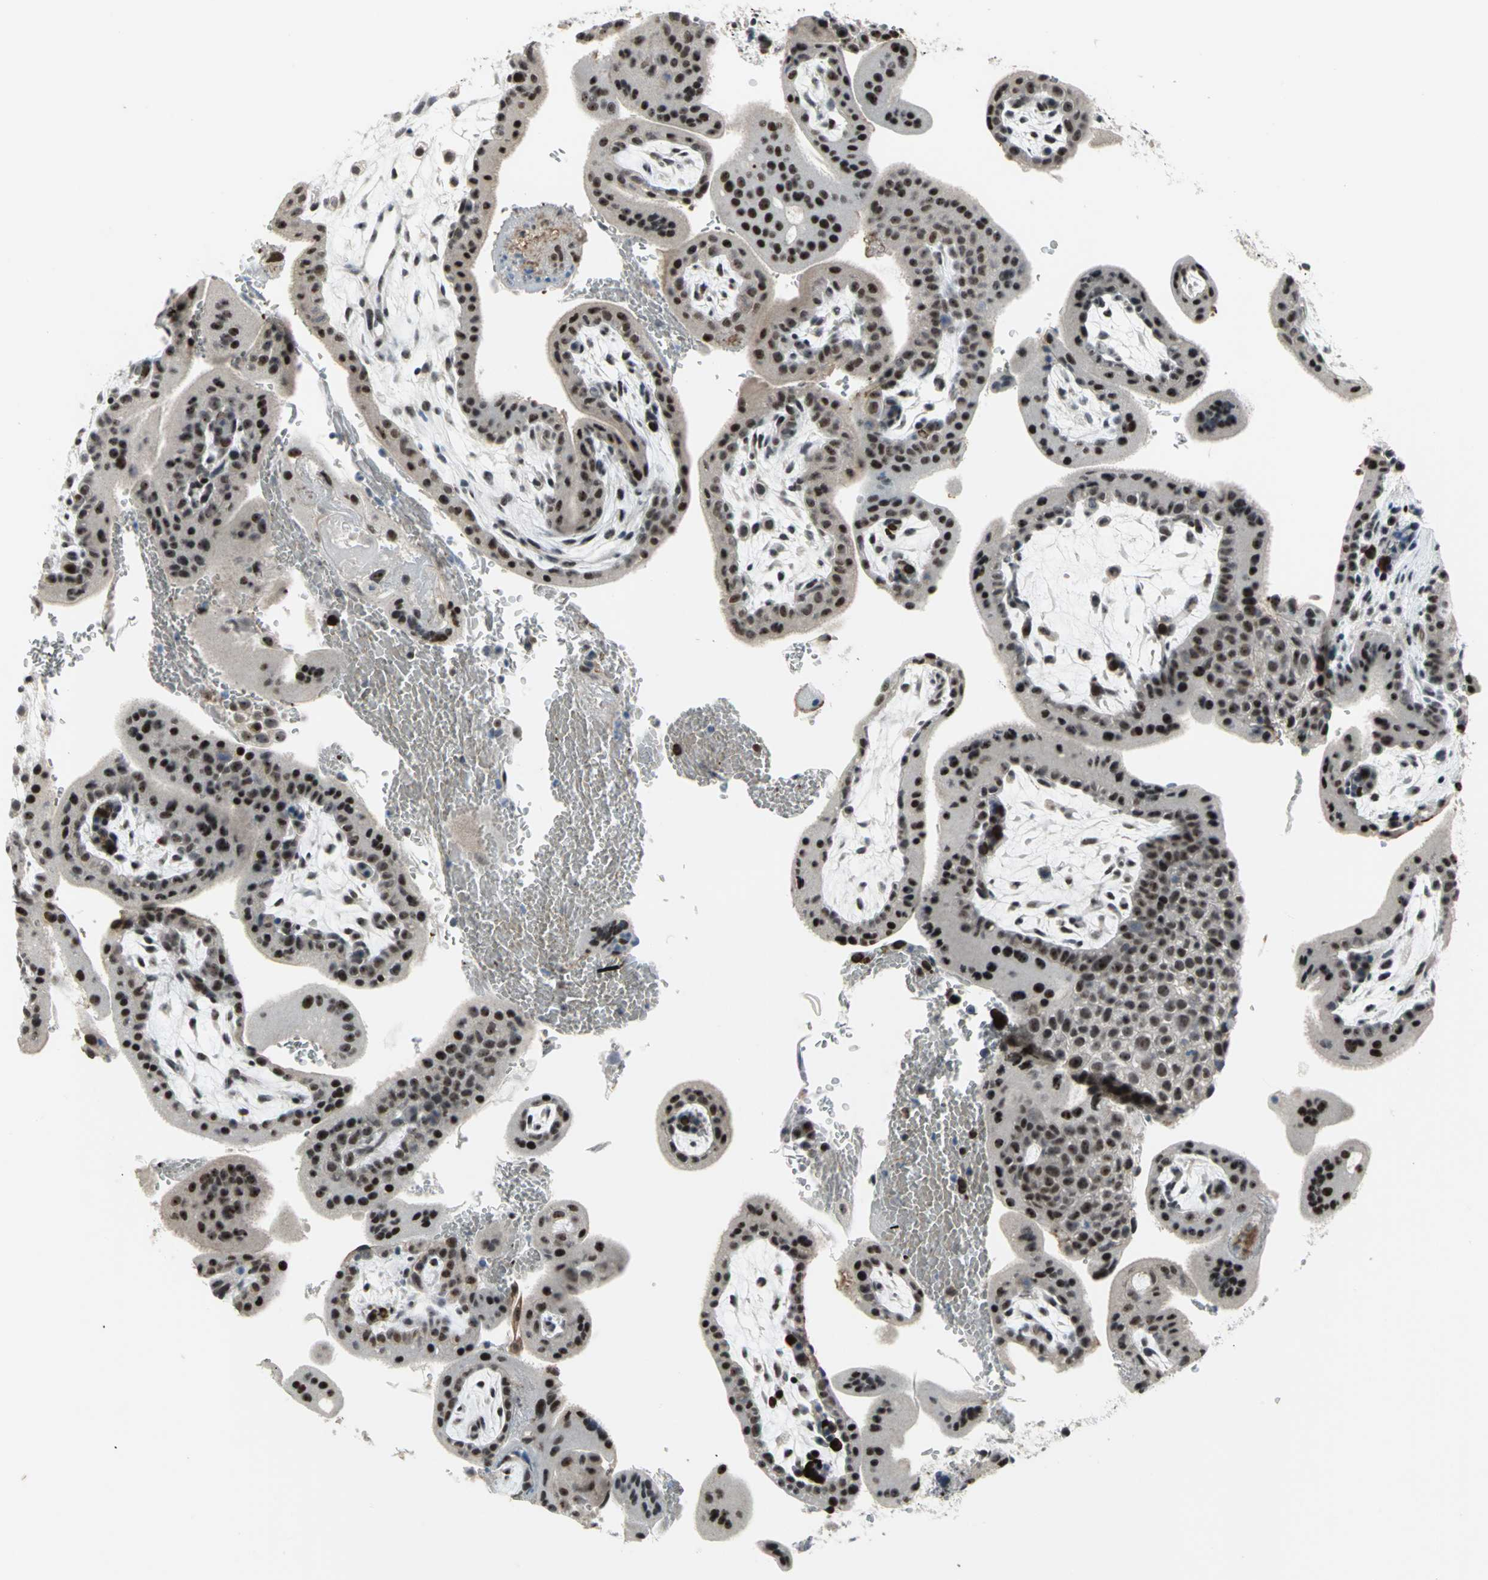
{"staining": {"intensity": "weak", "quantity": "25%-75%", "location": "nuclear"}, "tissue": "placenta", "cell_type": "Decidual cells", "image_type": "normal", "snomed": [{"axis": "morphology", "description": "Normal tissue, NOS"}, {"axis": "topography", "description": "Placenta"}], "caption": "Immunohistochemistry (IHC) histopathology image of benign human placenta stained for a protein (brown), which displays low levels of weak nuclear positivity in about 25%-75% of decidual cells.", "gene": "GLI3", "patient": {"sex": "female", "age": 35}}